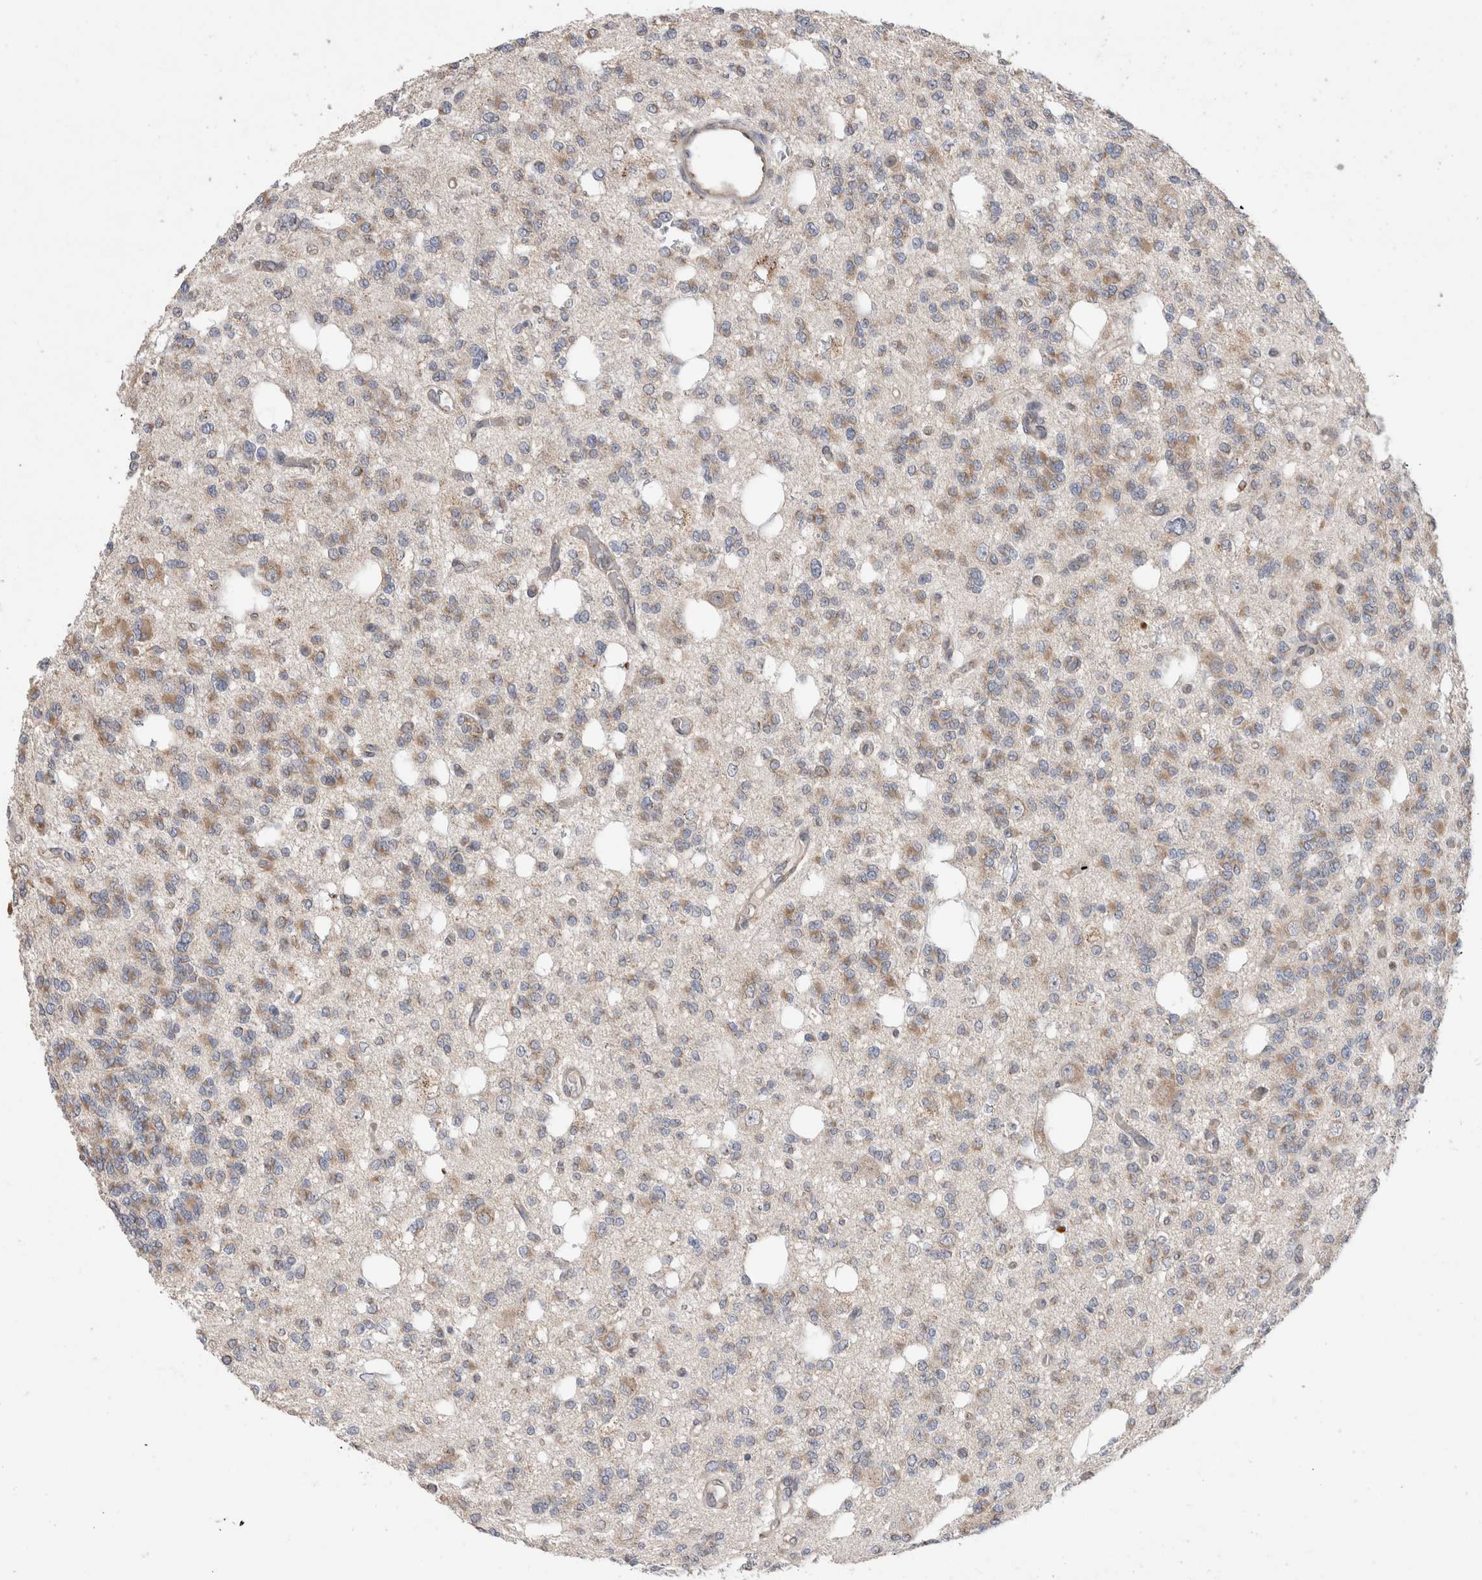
{"staining": {"intensity": "moderate", "quantity": "25%-75%", "location": "cytoplasmic/membranous"}, "tissue": "glioma", "cell_type": "Tumor cells", "image_type": "cancer", "snomed": [{"axis": "morphology", "description": "Glioma, malignant, Low grade"}, {"axis": "topography", "description": "Brain"}], "caption": "This image exhibits IHC staining of human glioma, with medium moderate cytoplasmic/membranous staining in about 25%-75% of tumor cells.", "gene": "TRIM5", "patient": {"sex": "male", "age": 38}}